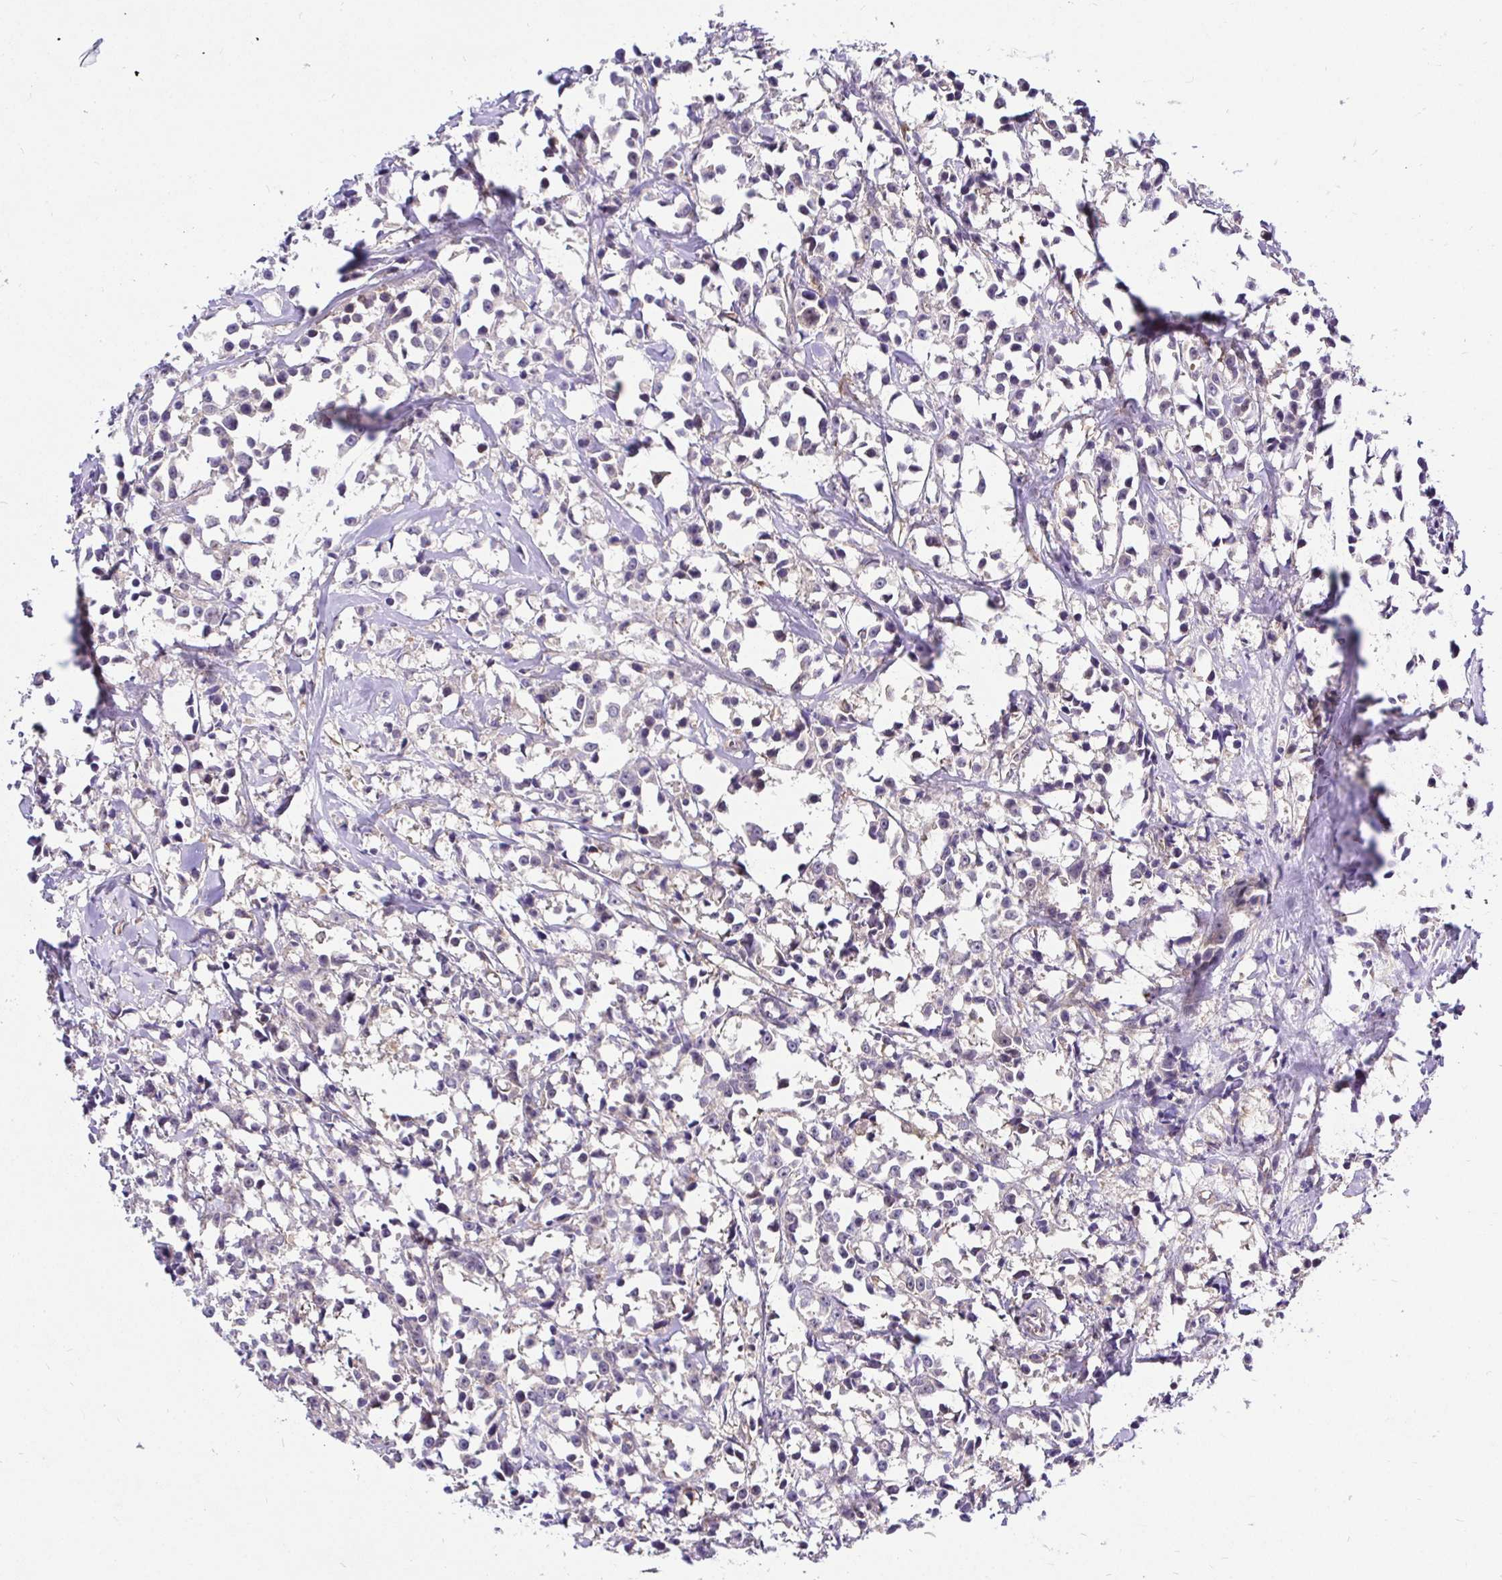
{"staining": {"intensity": "weak", "quantity": "25%-75%", "location": "cytoplasmic/membranous"}, "tissue": "breast cancer", "cell_type": "Tumor cells", "image_type": "cancer", "snomed": [{"axis": "morphology", "description": "Duct carcinoma"}, {"axis": "topography", "description": "Breast"}], "caption": "The image exhibits a brown stain indicating the presence of a protein in the cytoplasmic/membranous of tumor cells in invasive ductal carcinoma (breast).", "gene": "CCDC122", "patient": {"sex": "female", "age": 80}}